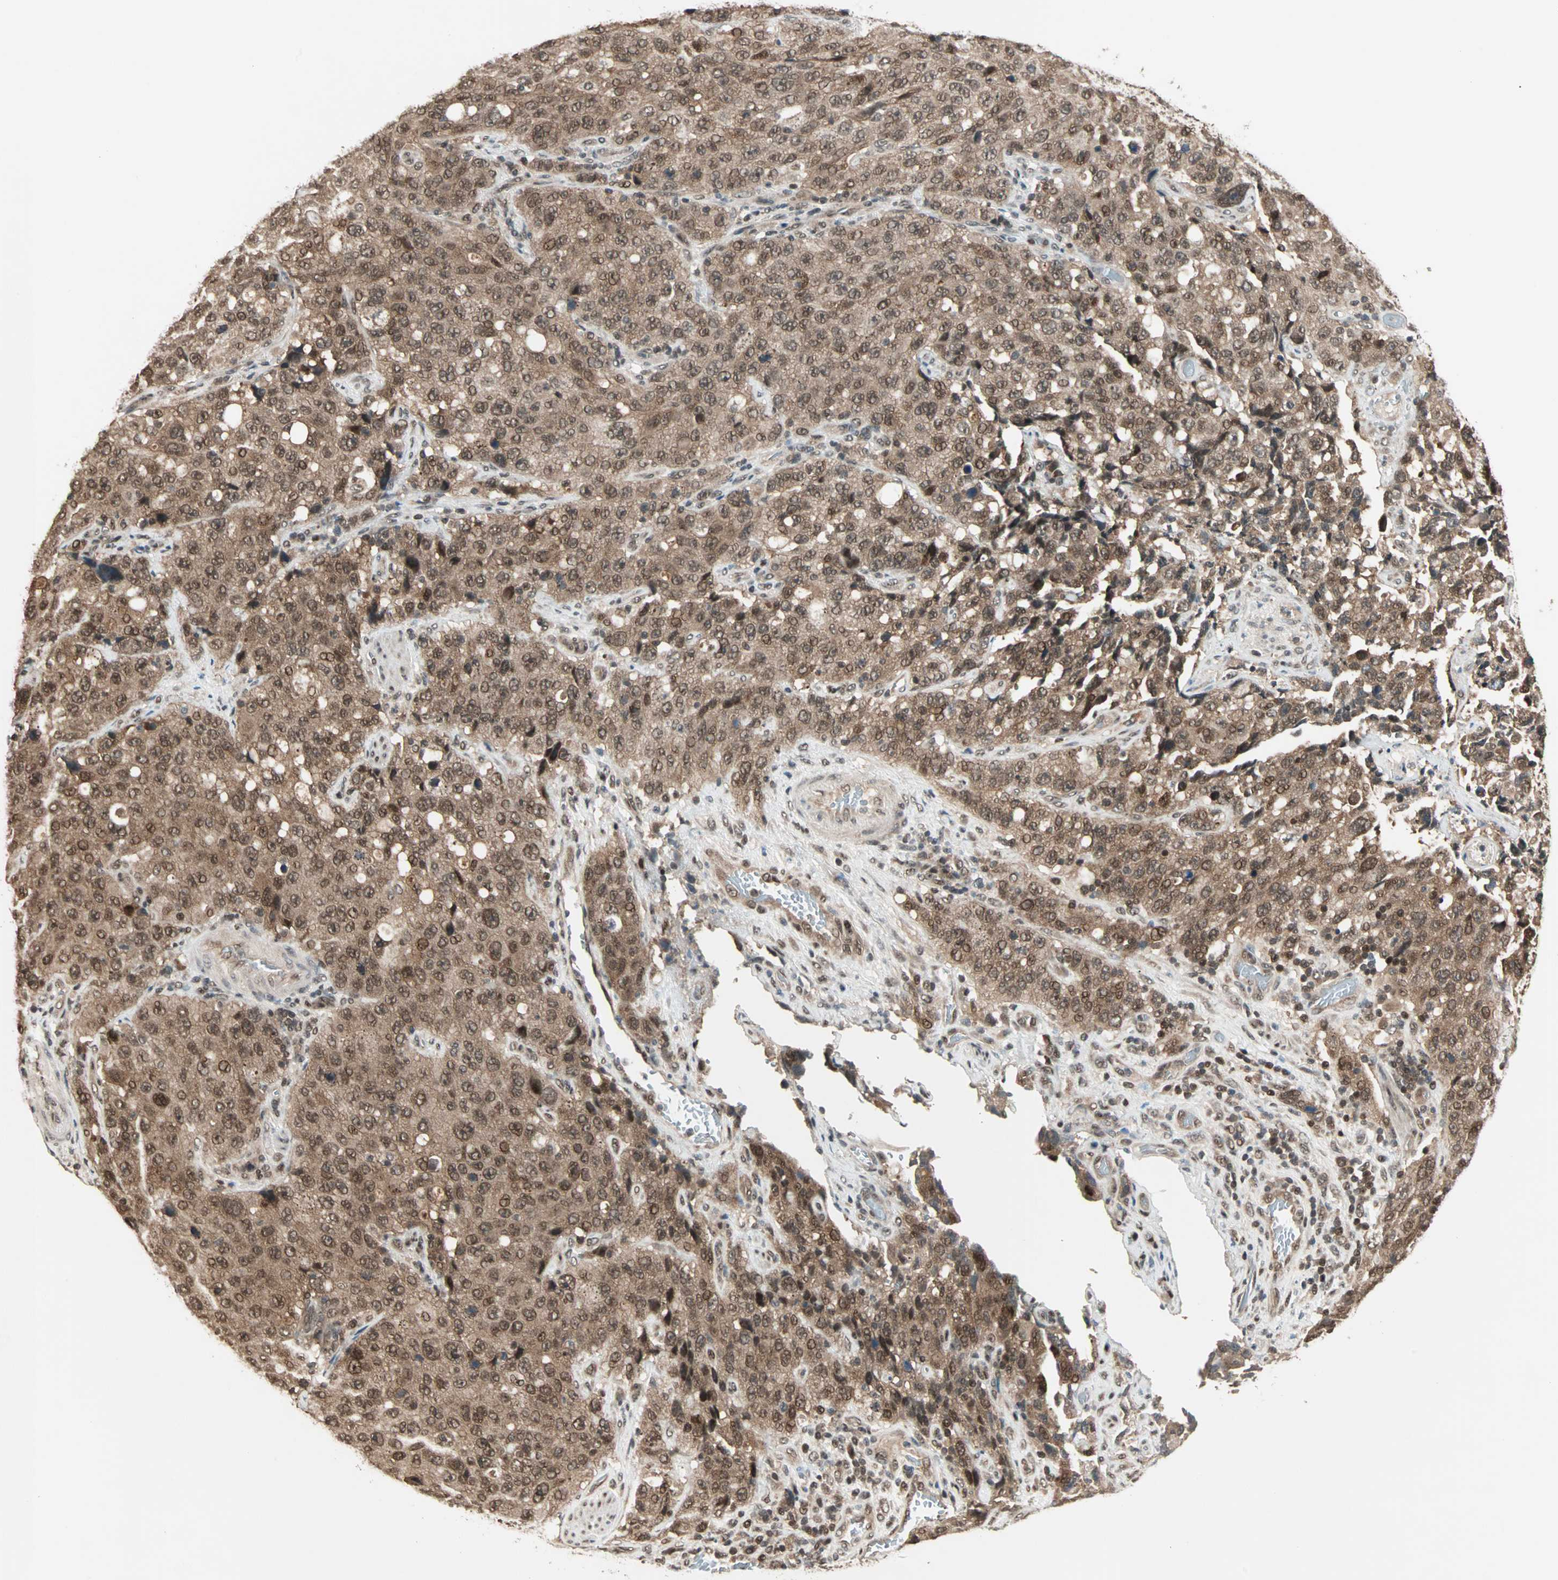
{"staining": {"intensity": "moderate", "quantity": ">75%", "location": "cytoplasmic/membranous,nuclear"}, "tissue": "stomach cancer", "cell_type": "Tumor cells", "image_type": "cancer", "snomed": [{"axis": "morphology", "description": "Normal tissue, NOS"}, {"axis": "morphology", "description": "Adenocarcinoma, NOS"}, {"axis": "topography", "description": "Stomach"}], "caption": "There is medium levels of moderate cytoplasmic/membranous and nuclear positivity in tumor cells of stomach cancer (adenocarcinoma), as demonstrated by immunohistochemical staining (brown color).", "gene": "ZNF44", "patient": {"sex": "male", "age": 48}}